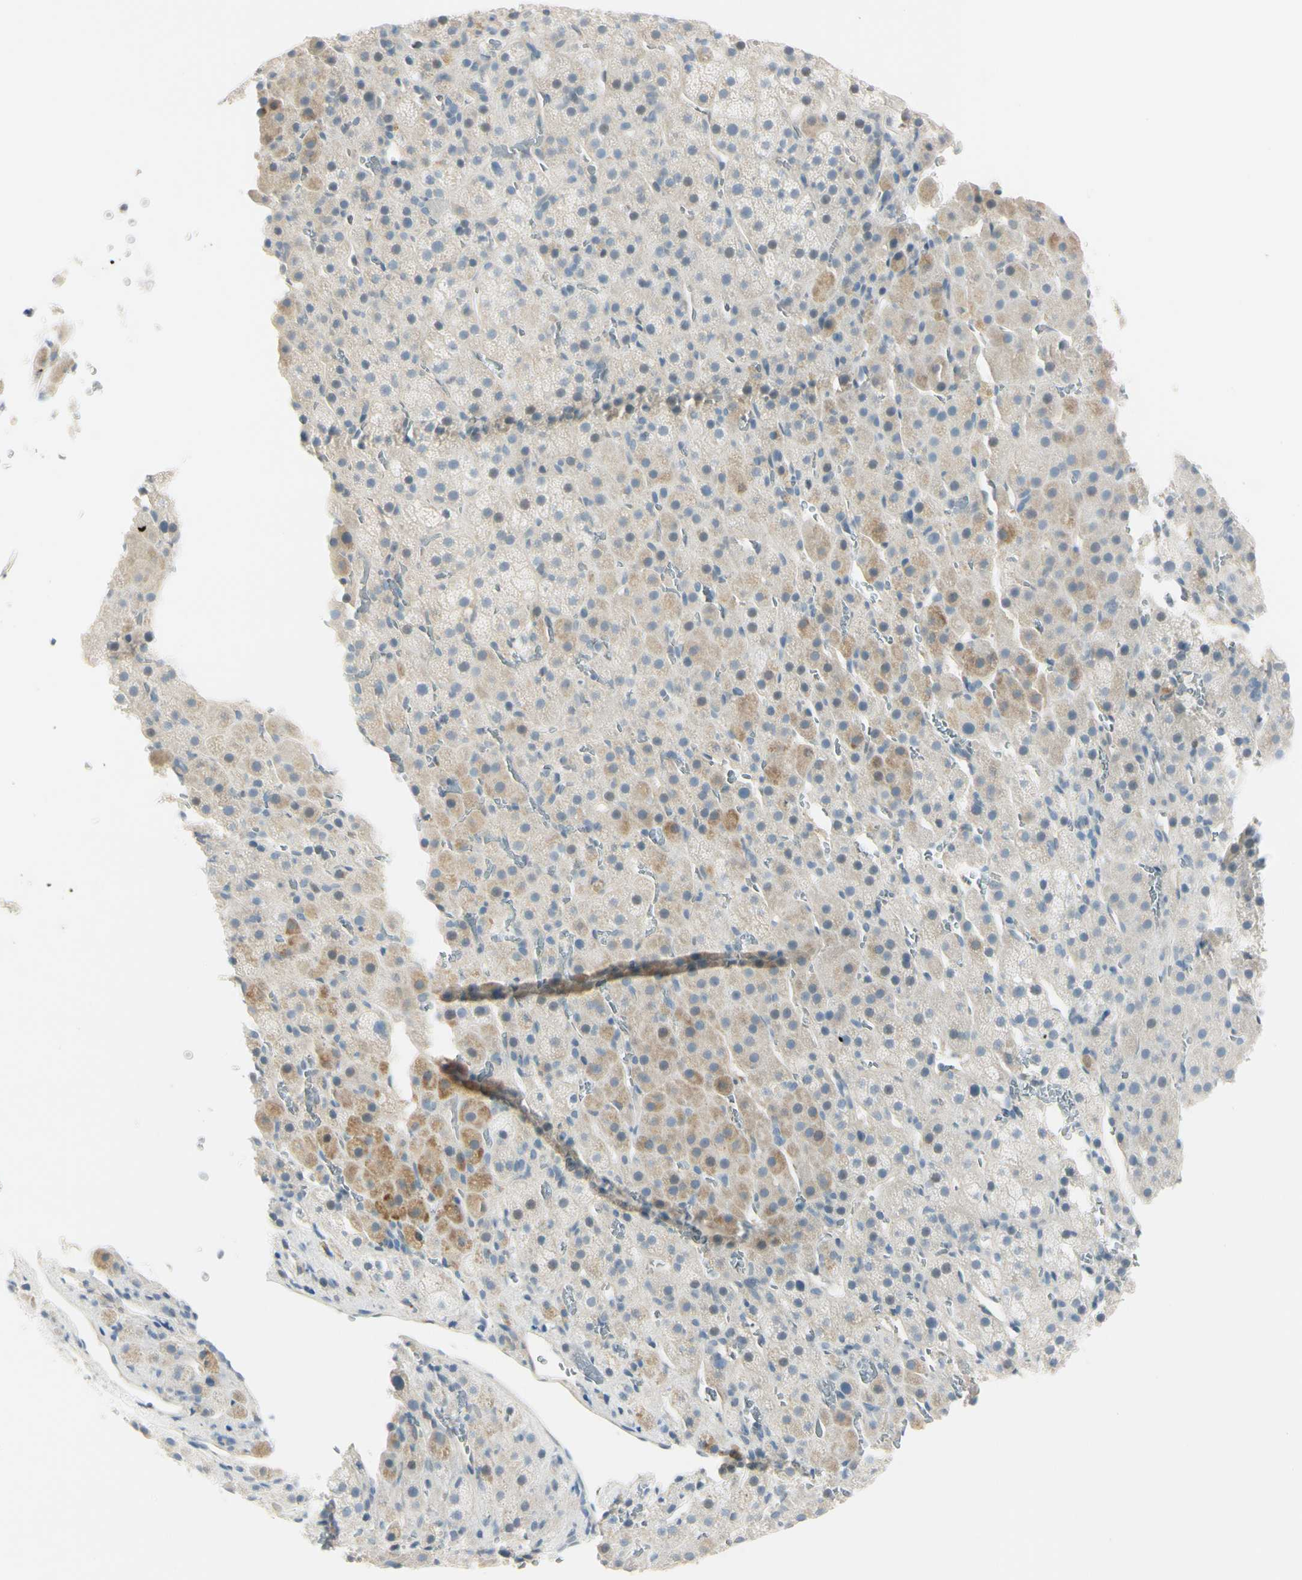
{"staining": {"intensity": "weak", "quantity": "25%-75%", "location": "cytoplasmic/membranous,nuclear"}, "tissue": "adrenal gland", "cell_type": "Glandular cells", "image_type": "normal", "snomed": [{"axis": "morphology", "description": "Normal tissue, NOS"}, {"axis": "topography", "description": "Adrenal gland"}], "caption": "Glandular cells demonstrate low levels of weak cytoplasmic/membranous,nuclear expression in approximately 25%-75% of cells in benign human adrenal gland.", "gene": "ASB9", "patient": {"sex": "female", "age": 57}}